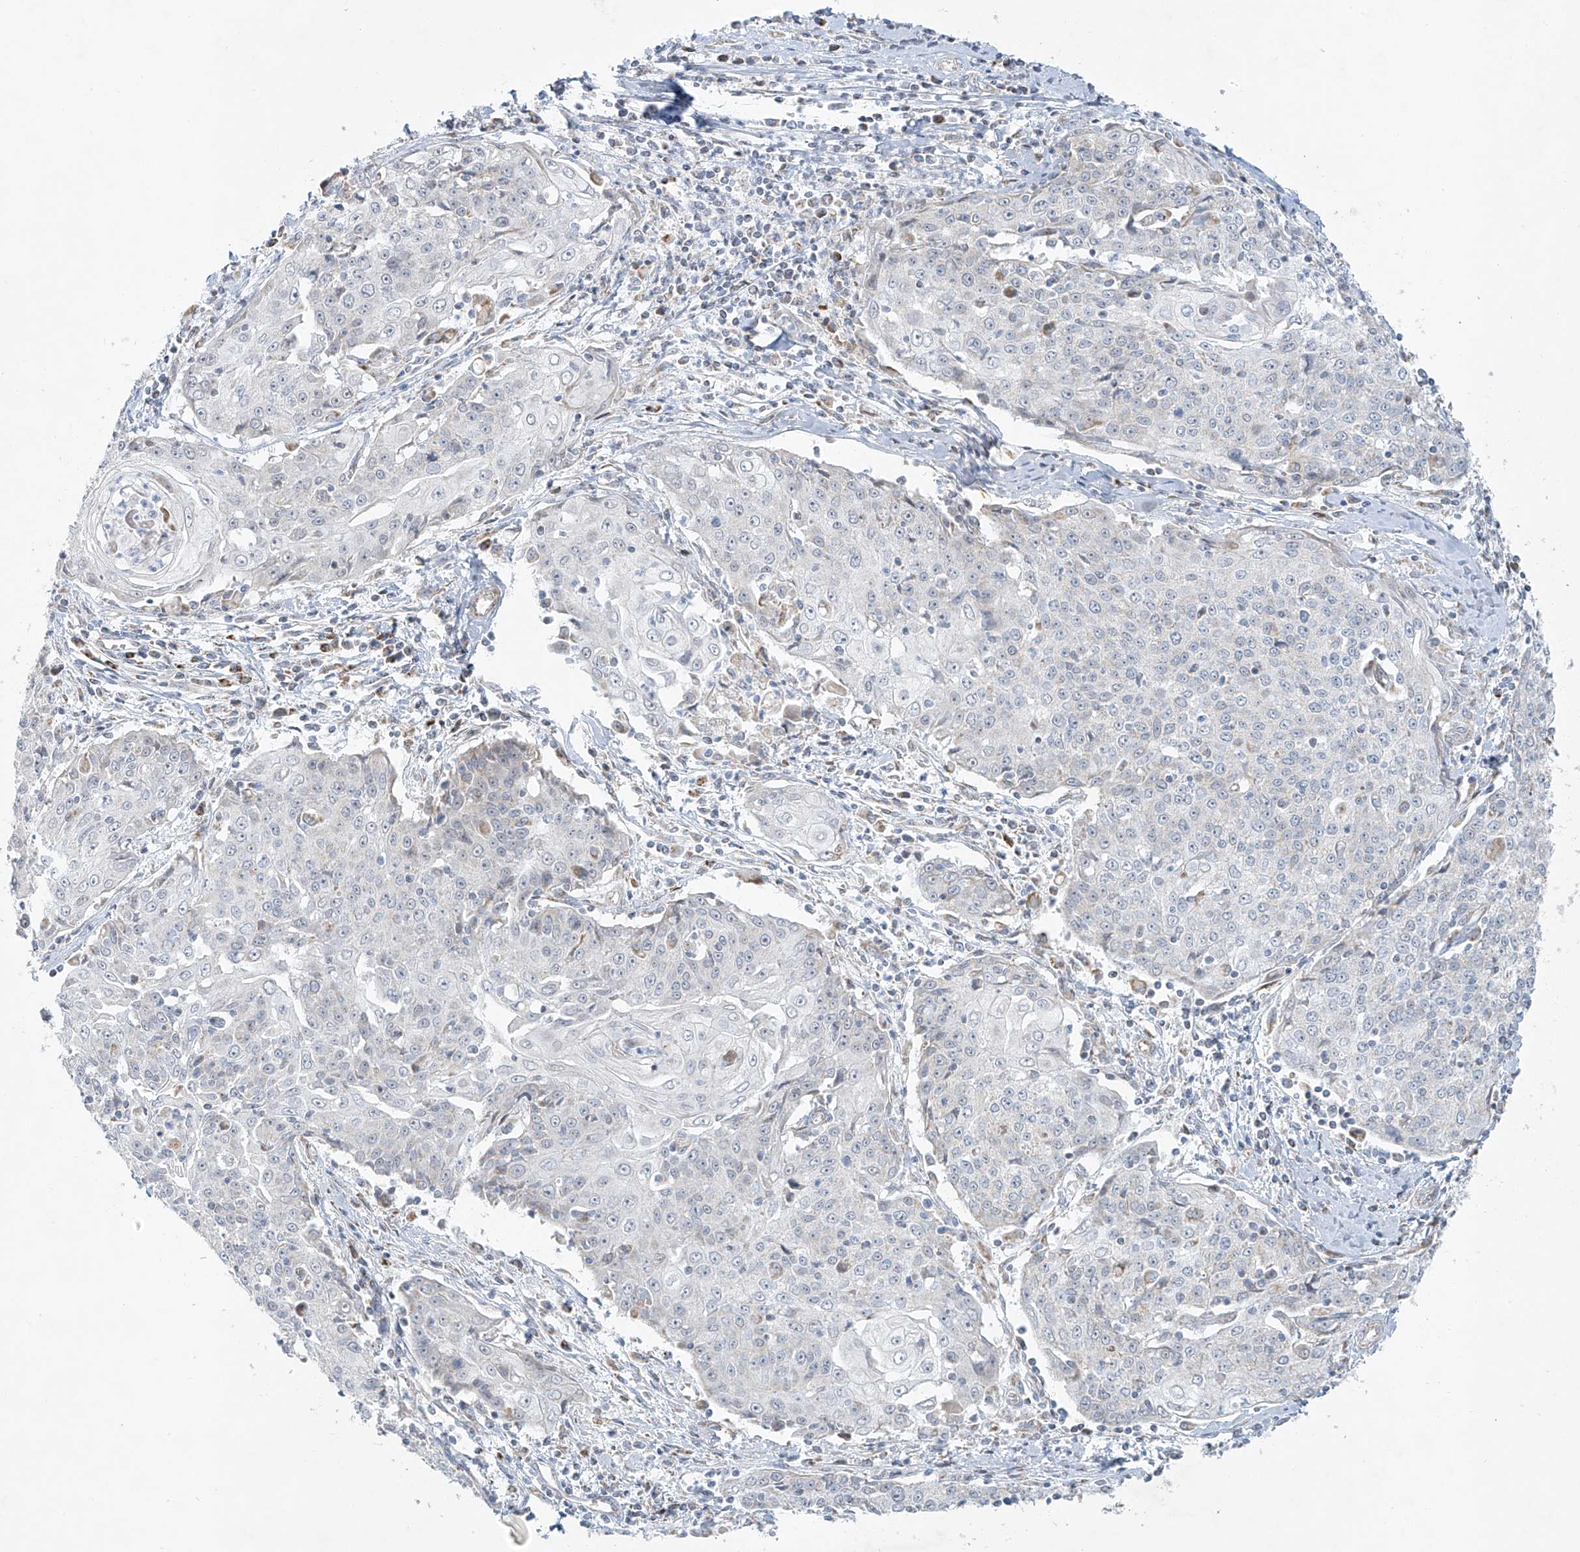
{"staining": {"intensity": "negative", "quantity": "none", "location": "none"}, "tissue": "cervical cancer", "cell_type": "Tumor cells", "image_type": "cancer", "snomed": [{"axis": "morphology", "description": "Squamous cell carcinoma, NOS"}, {"axis": "topography", "description": "Cervix"}], "caption": "High magnification brightfield microscopy of cervical squamous cell carcinoma stained with DAB (3,3'-diaminobenzidine) (brown) and counterstained with hematoxylin (blue): tumor cells show no significant expression.", "gene": "SMDT1", "patient": {"sex": "female", "age": 48}}